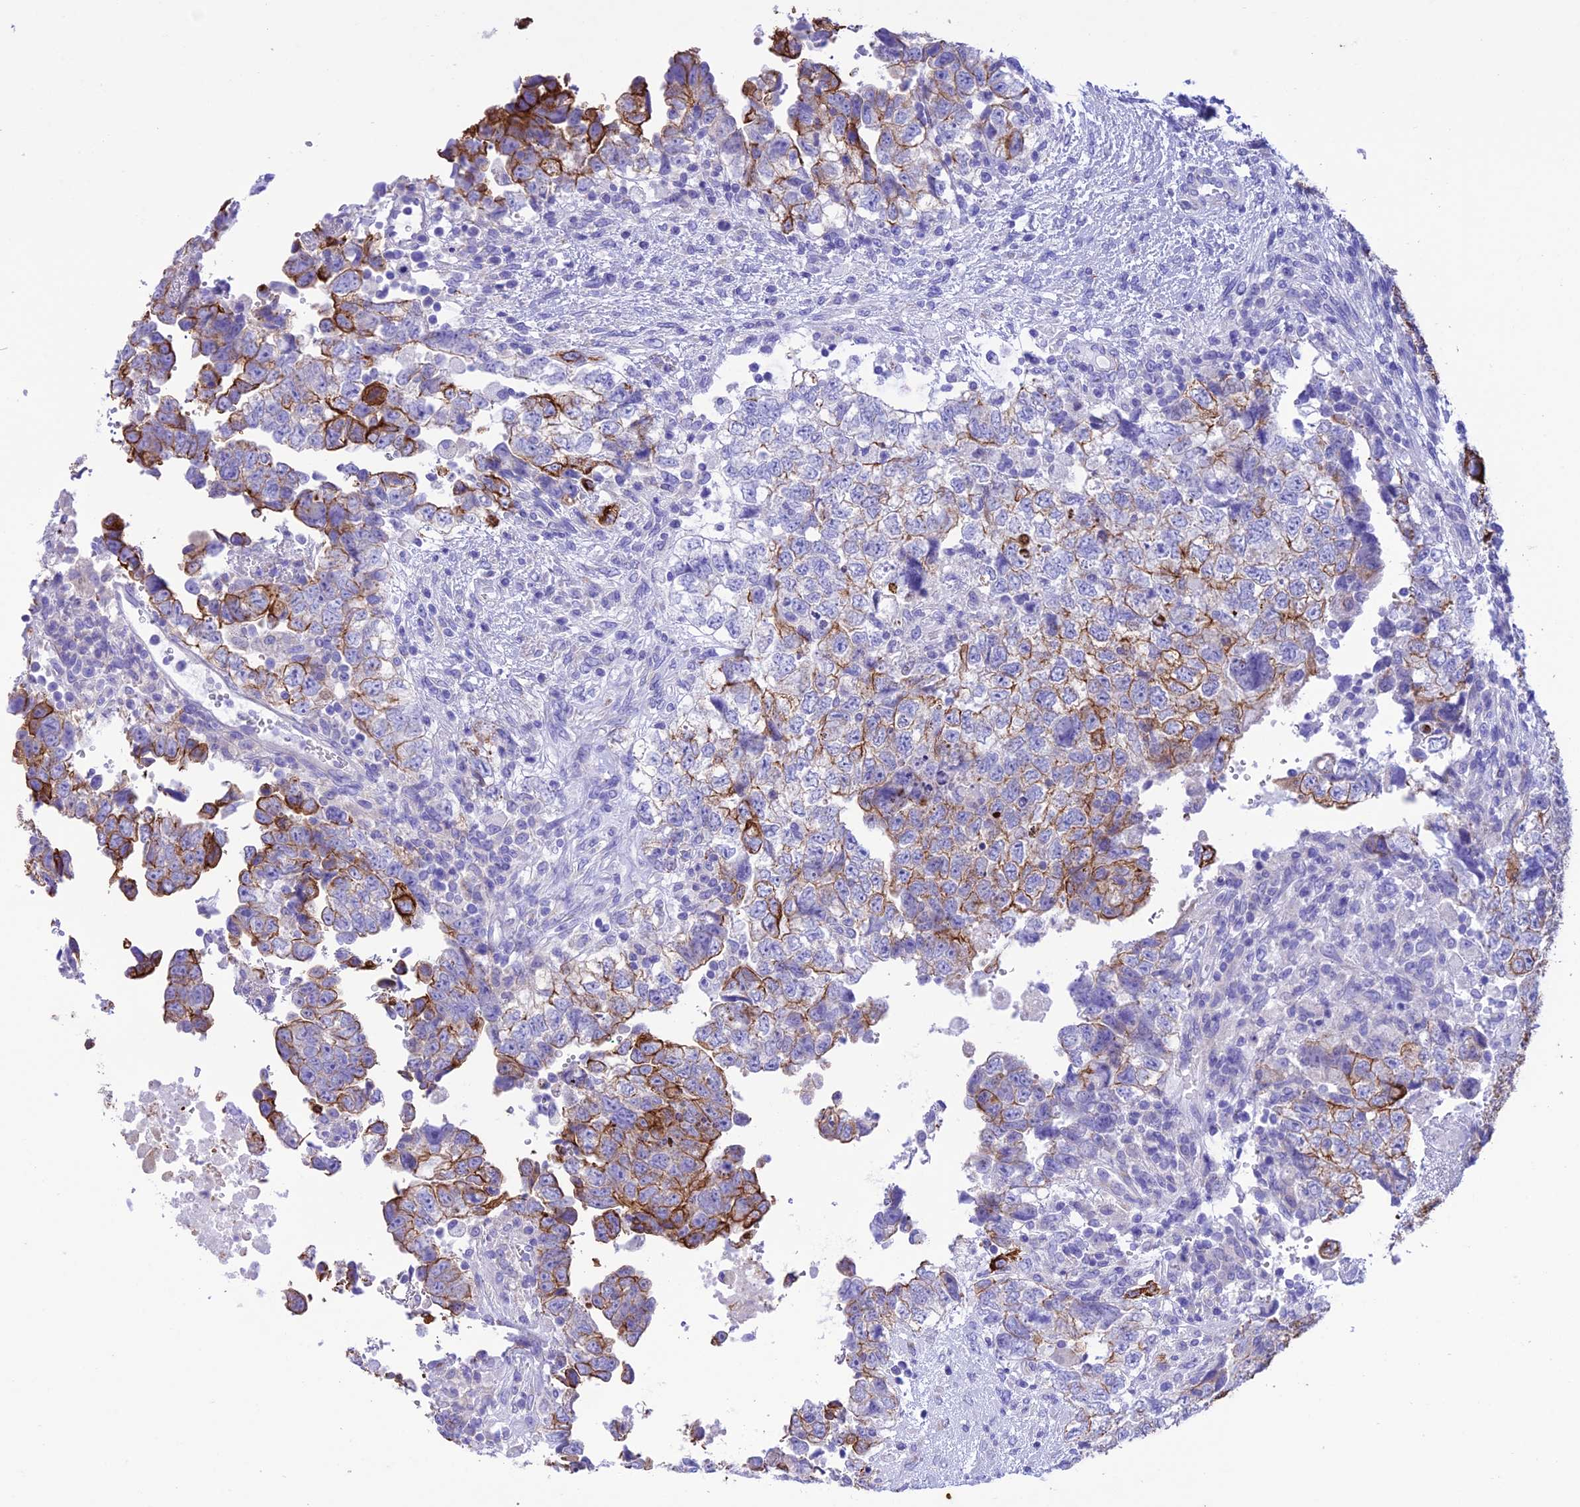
{"staining": {"intensity": "moderate", "quantity": ">75%", "location": "cytoplasmic/membranous"}, "tissue": "testis cancer", "cell_type": "Tumor cells", "image_type": "cancer", "snomed": [{"axis": "morphology", "description": "Carcinoma, Embryonal, NOS"}, {"axis": "topography", "description": "Testis"}], "caption": "Human testis cancer stained with a brown dye shows moderate cytoplasmic/membranous positive positivity in about >75% of tumor cells.", "gene": "VPS52", "patient": {"sex": "male", "age": 37}}